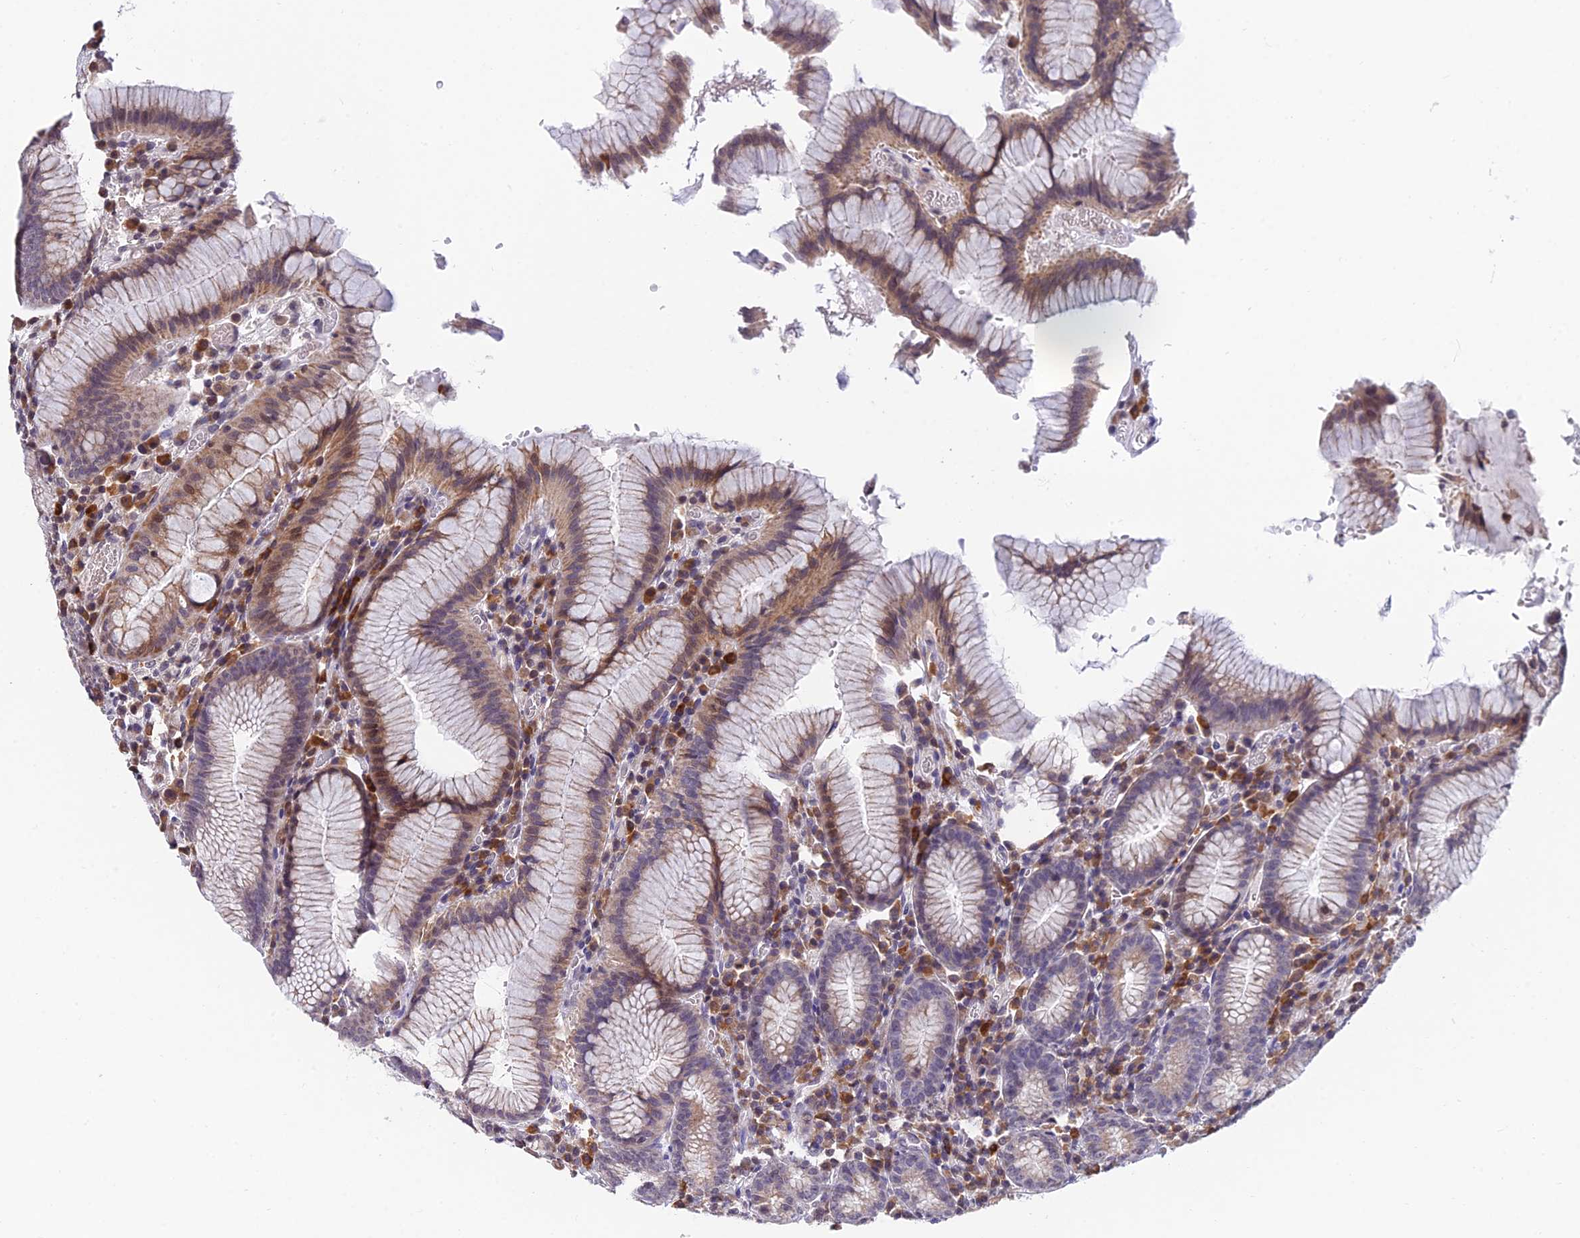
{"staining": {"intensity": "moderate", "quantity": ">75%", "location": "cytoplasmic/membranous"}, "tissue": "stomach", "cell_type": "Glandular cells", "image_type": "normal", "snomed": [{"axis": "morphology", "description": "Normal tissue, NOS"}, {"axis": "topography", "description": "Stomach"}], "caption": "Immunohistochemical staining of benign human stomach demonstrates medium levels of moderate cytoplasmic/membranous staining in approximately >75% of glandular cells.", "gene": "CDNF", "patient": {"sex": "male", "age": 55}}